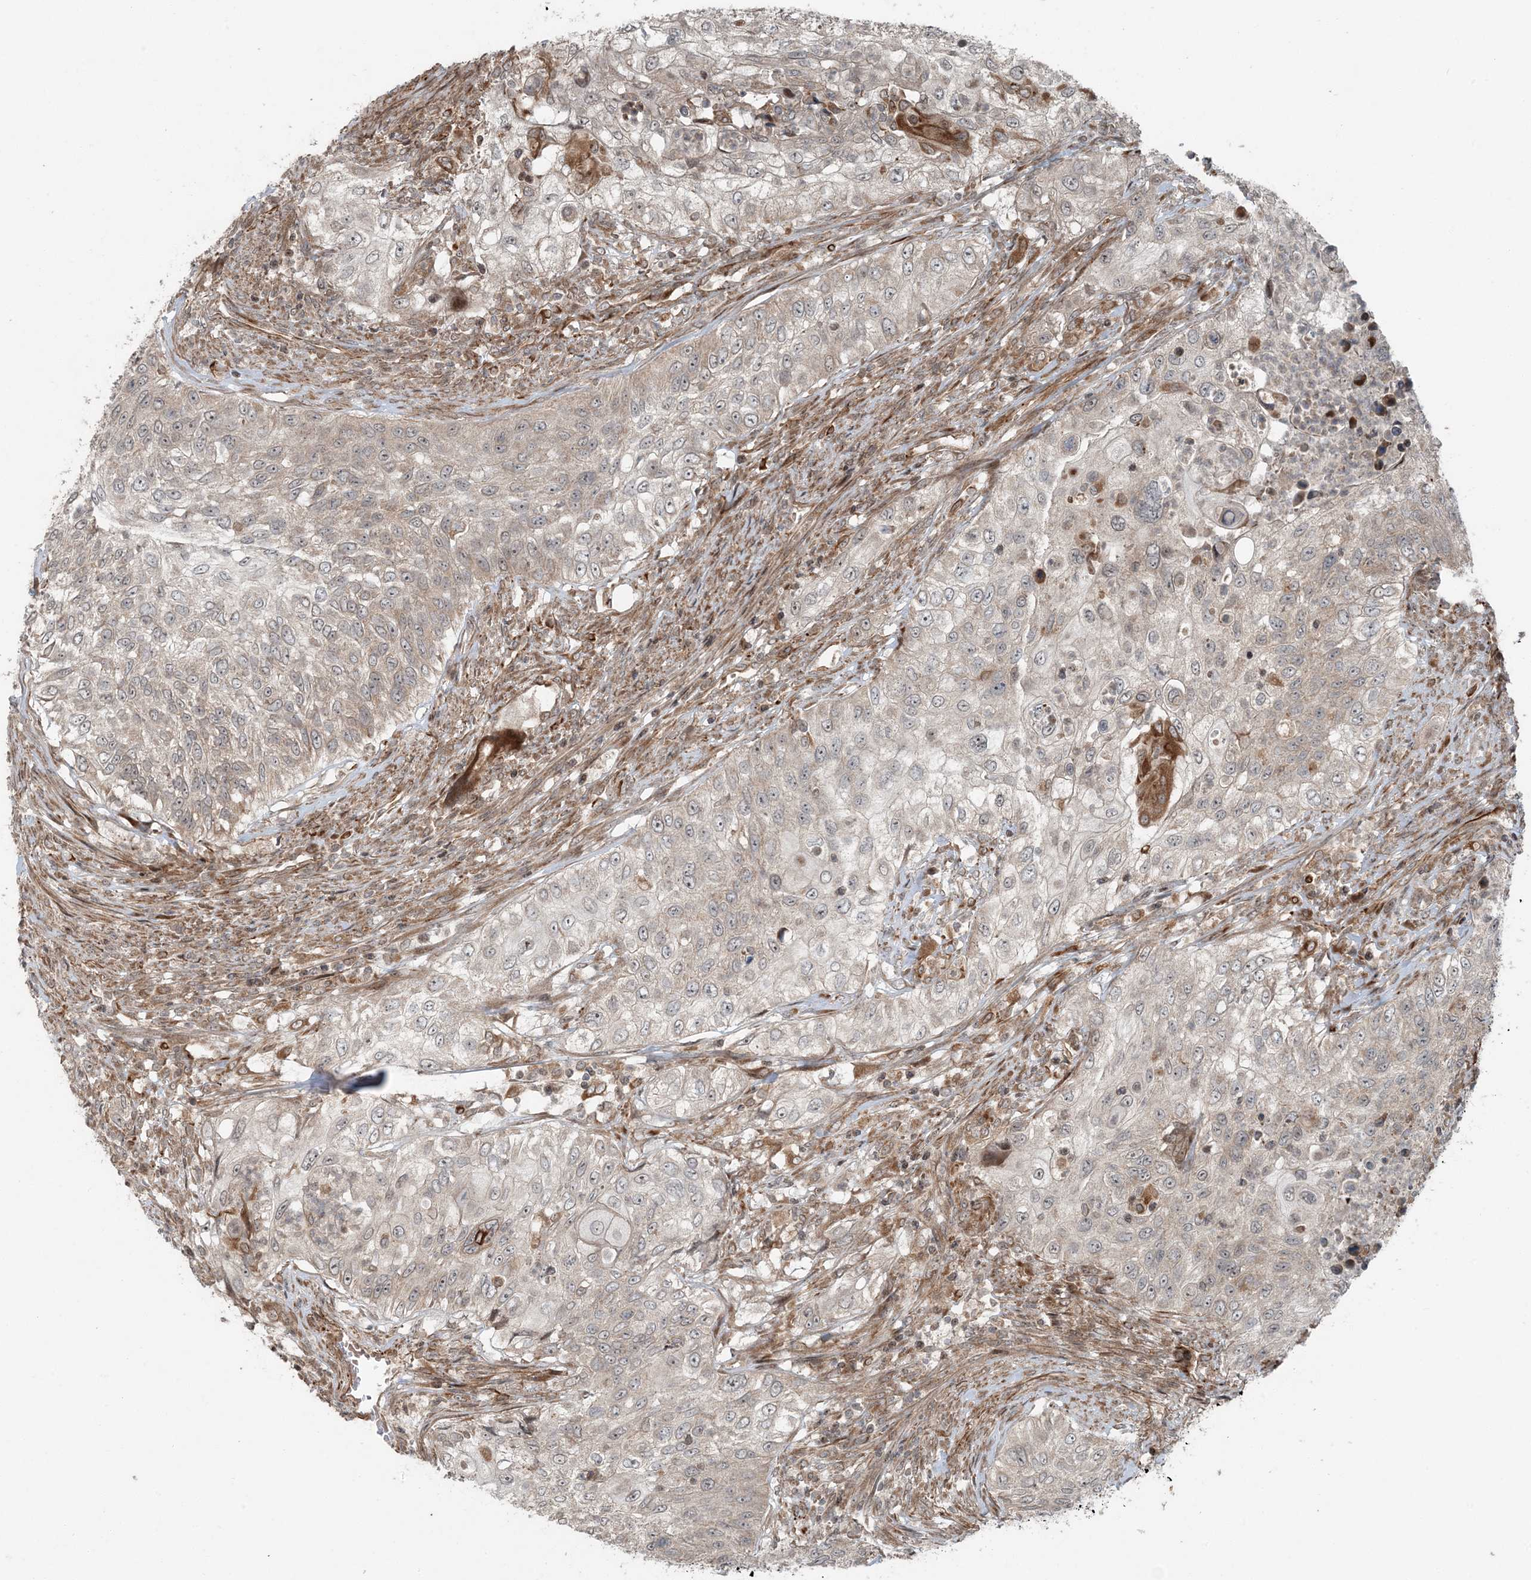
{"staining": {"intensity": "weak", "quantity": "<25%", "location": "cytoplasmic/membranous"}, "tissue": "urothelial cancer", "cell_type": "Tumor cells", "image_type": "cancer", "snomed": [{"axis": "morphology", "description": "Urothelial carcinoma, High grade"}, {"axis": "topography", "description": "Urinary bladder"}], "caption": "Tumor cells are negative for brown protein staining in high-grade urothelial carcinoma.", "gene": "EDEM2", "patient": {"sex": "female", "age": 60}}